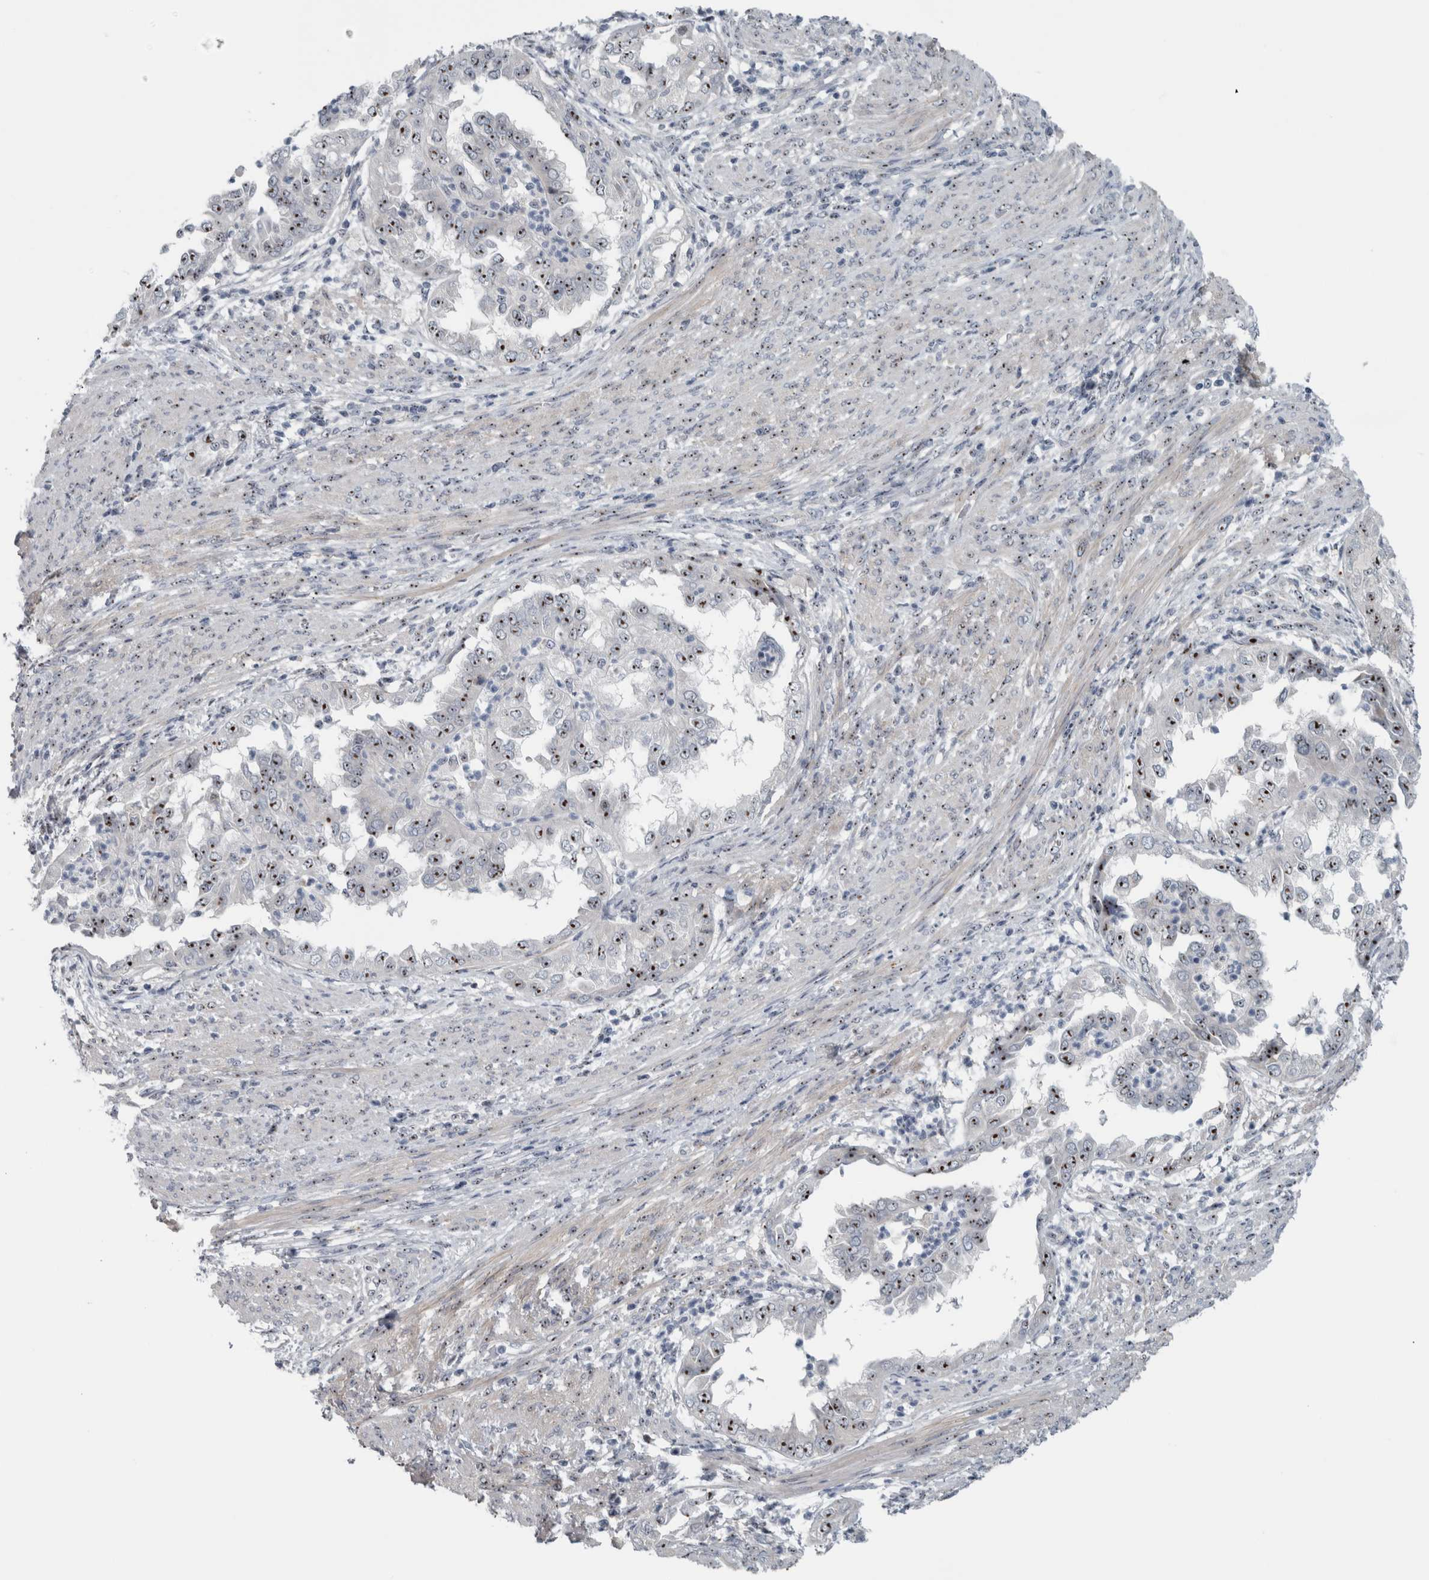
{"staining": {"intensity": "moderate", "quantity": ">75%", "location": "nuclear"}, "tissue": "endometrial cancer", "cell_type": "Tumor cells", "image_type": "cancer", "snomed": [{"axis": "morphology", "description": "Adenocarcinoma, NOS"}, {"axis": "topography", "description": "Endometrium"}], "caption": "Tumor cells exhibit medium levels of moderate nuclear expression in approximately >75% of cells in endometrial cancer. The protein of interest is stained brown, and the nuclei are stained in blue (DAB (3,3'-diaminobenzidine) IHC with brightfield microscopy, high magnification).", "gene": "UTP6", "patient": {"sex": "female", "age": 85}}